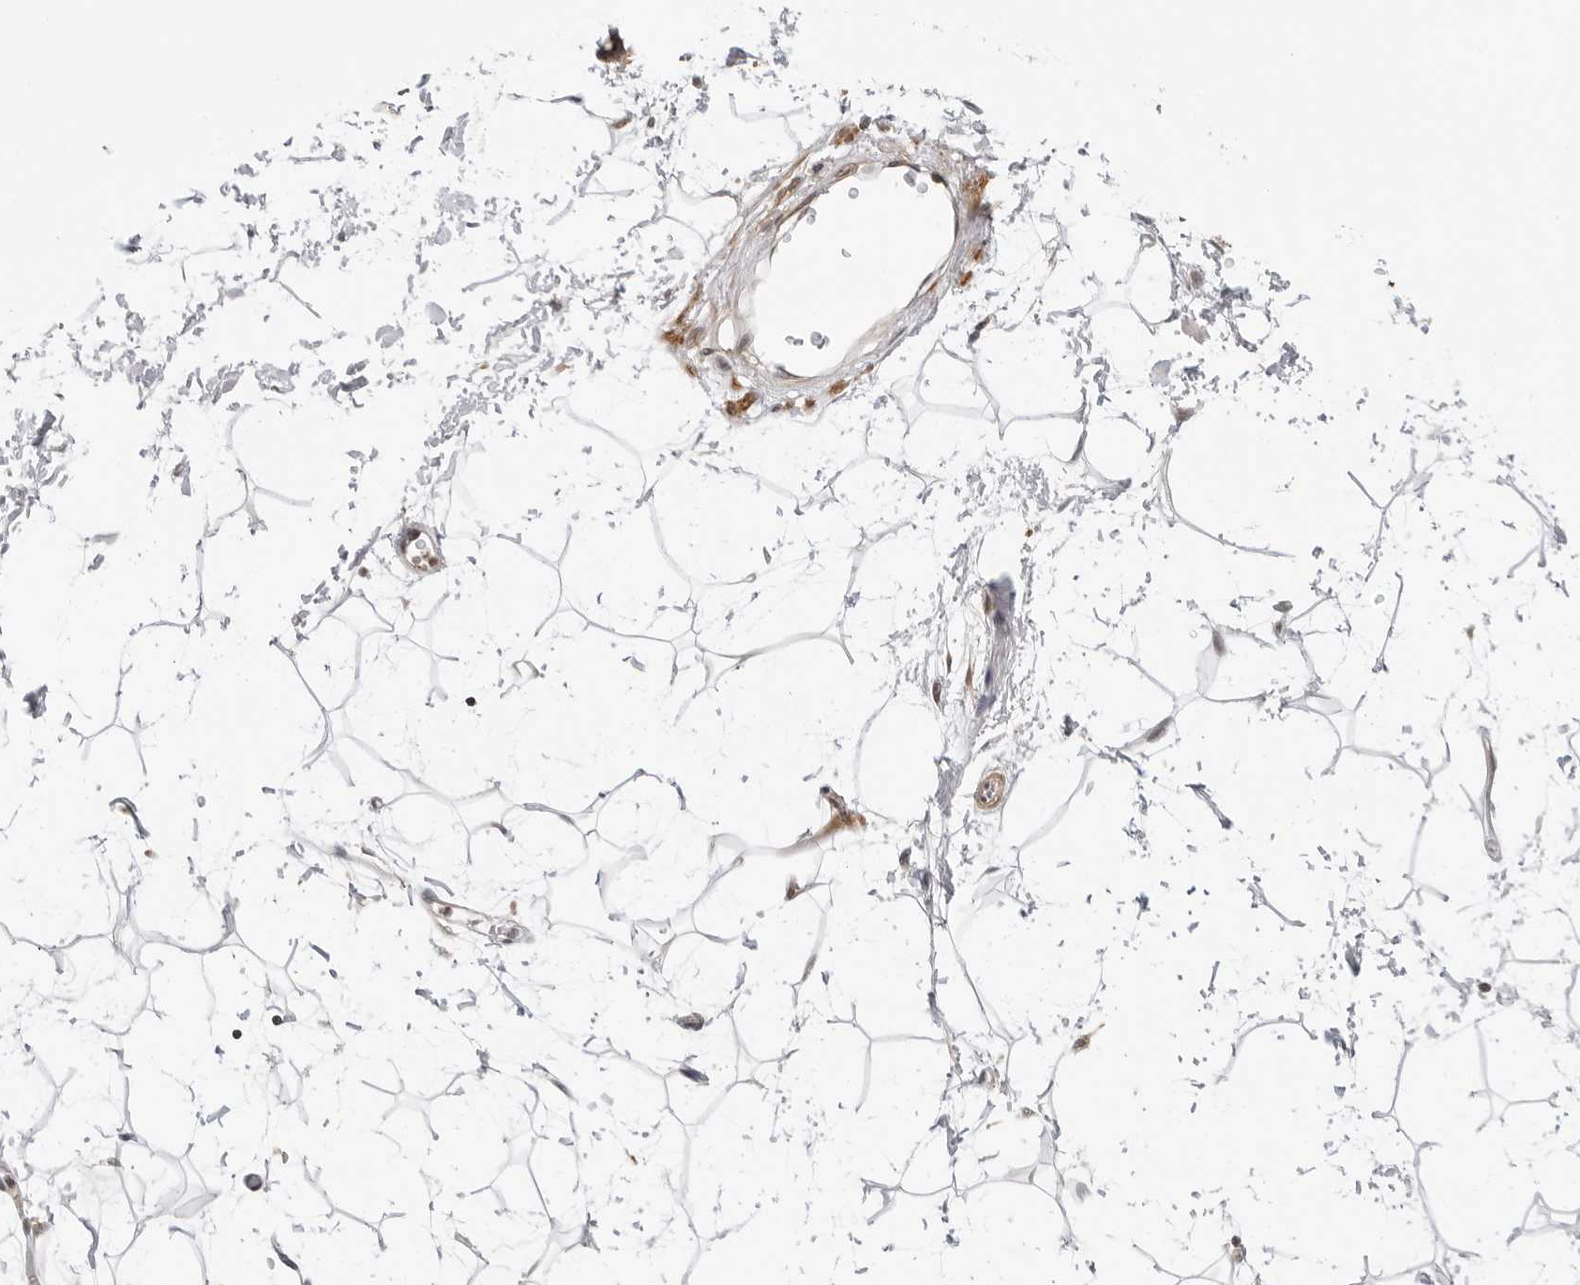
{"staining": {"intensity": "negative", "quantity": "none", "location": "none"}, "tissue": "adipose tissue", "cell_type": "Adipocytes", "image_type": "normal", "snomed": [{"axis": "morphology", "description": "Normal tissue, NOS"}, {"axis": "topography", "description": "Soft tissue"}], "caption": "The image demonstrates no significant positivity in adipocytes of adipose tissue.", "gene": "MAP2K5", "patient": {"sex": "male", "age": 72}}